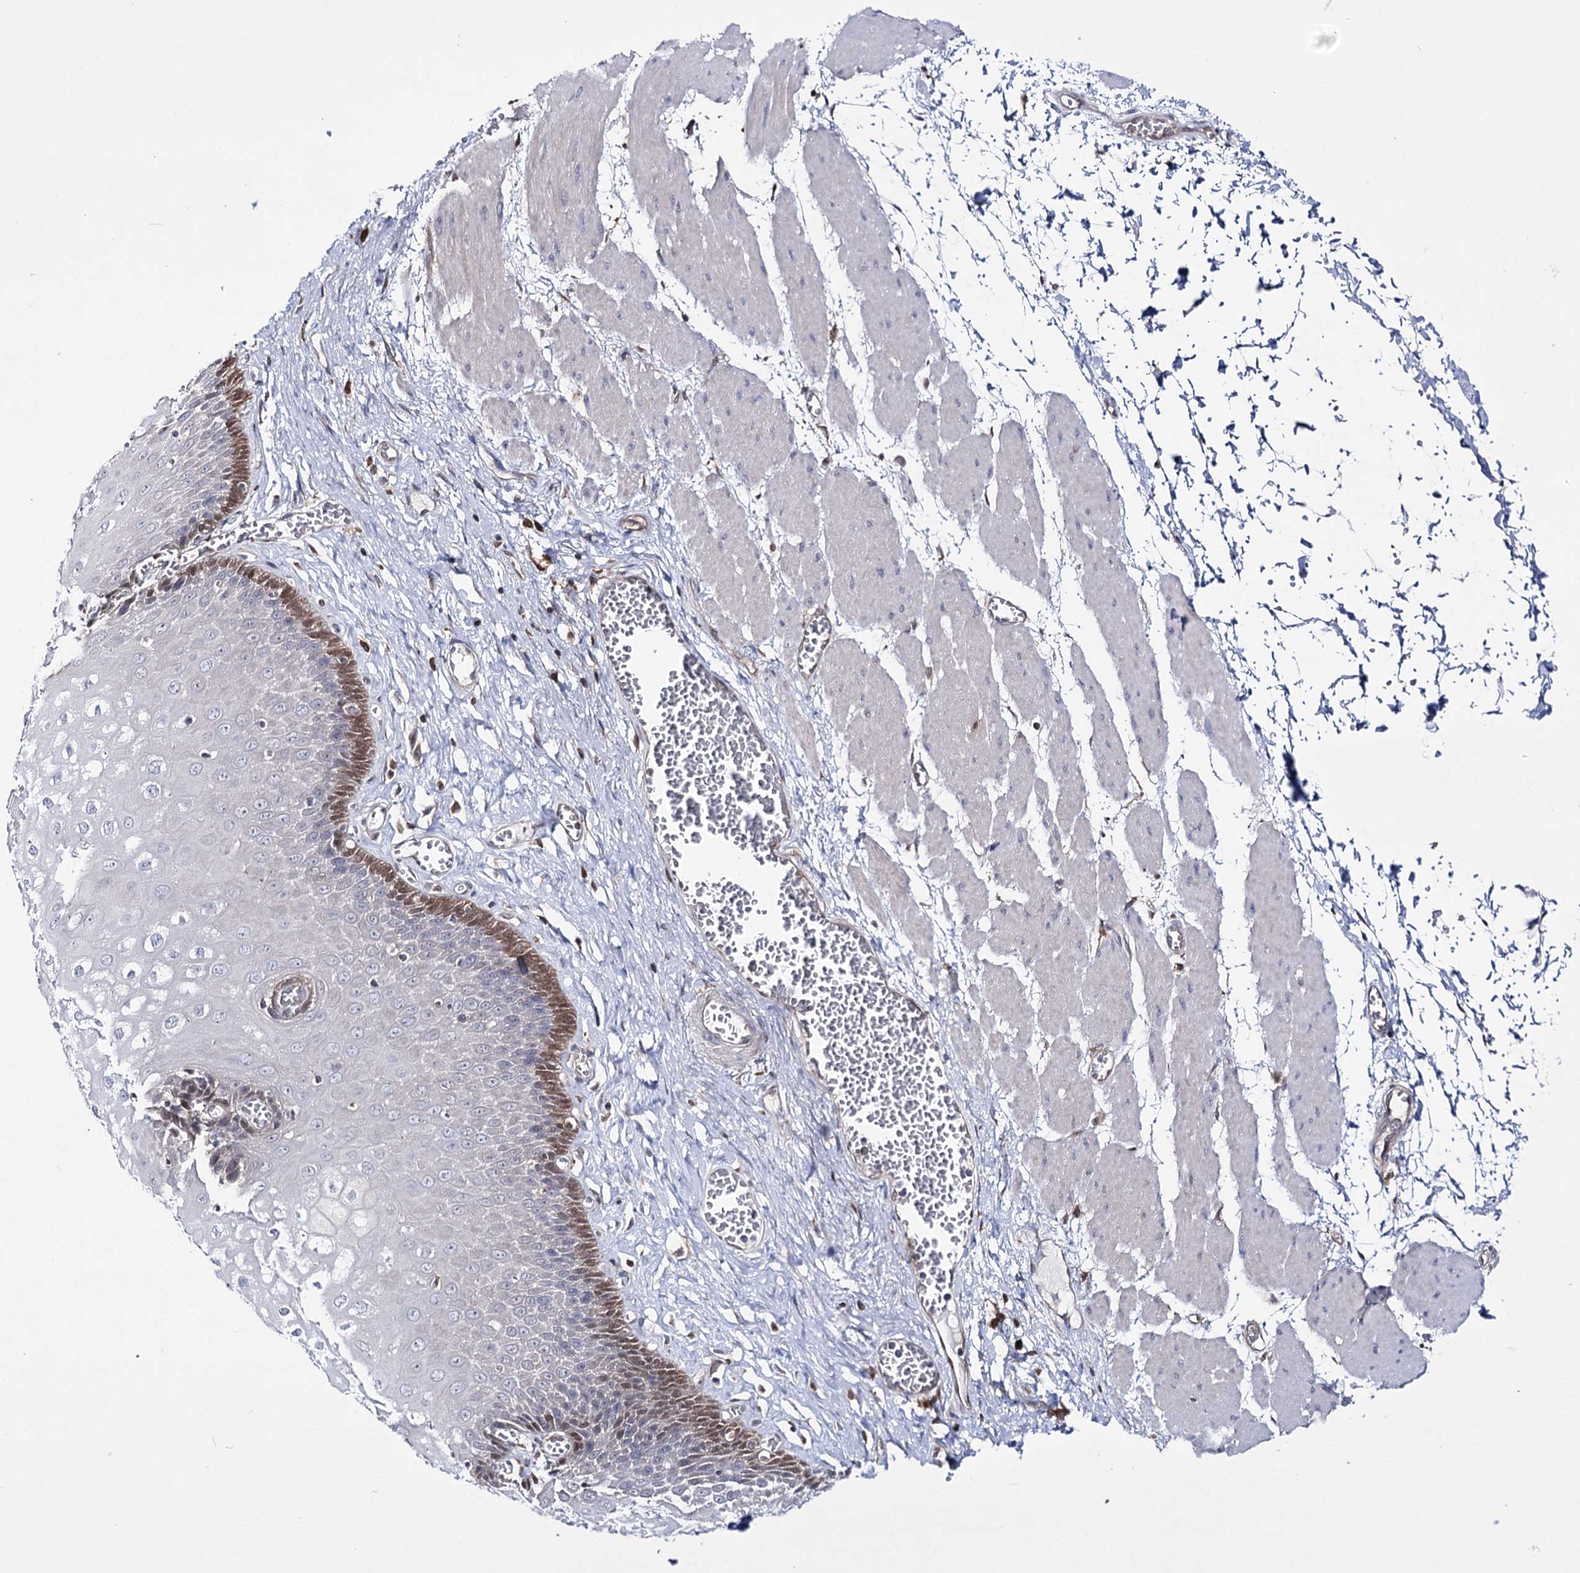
{"staining": {"intensity": "moderate", "quantity": "25%-75%", "location": "cytoplasmic/membranous,nuclear"}, "tissue": "esophagus", "cell_type": "Squamous epithelial cells", "image_type": "normal", "snomed": [{"axis": "morphology", "description": "Normal tissue, NOS"}, {"axis": "topography", "description": "Esophagus"}], "caption": "Protein expression by IHC demonstrates moderate cytoplasmic/membranous,nuclear expression in about 25%-75% of squamous epithelial cells in benign esophagus.", "gene": "PTER", "patient": {"sex": "male", "age": 60}}